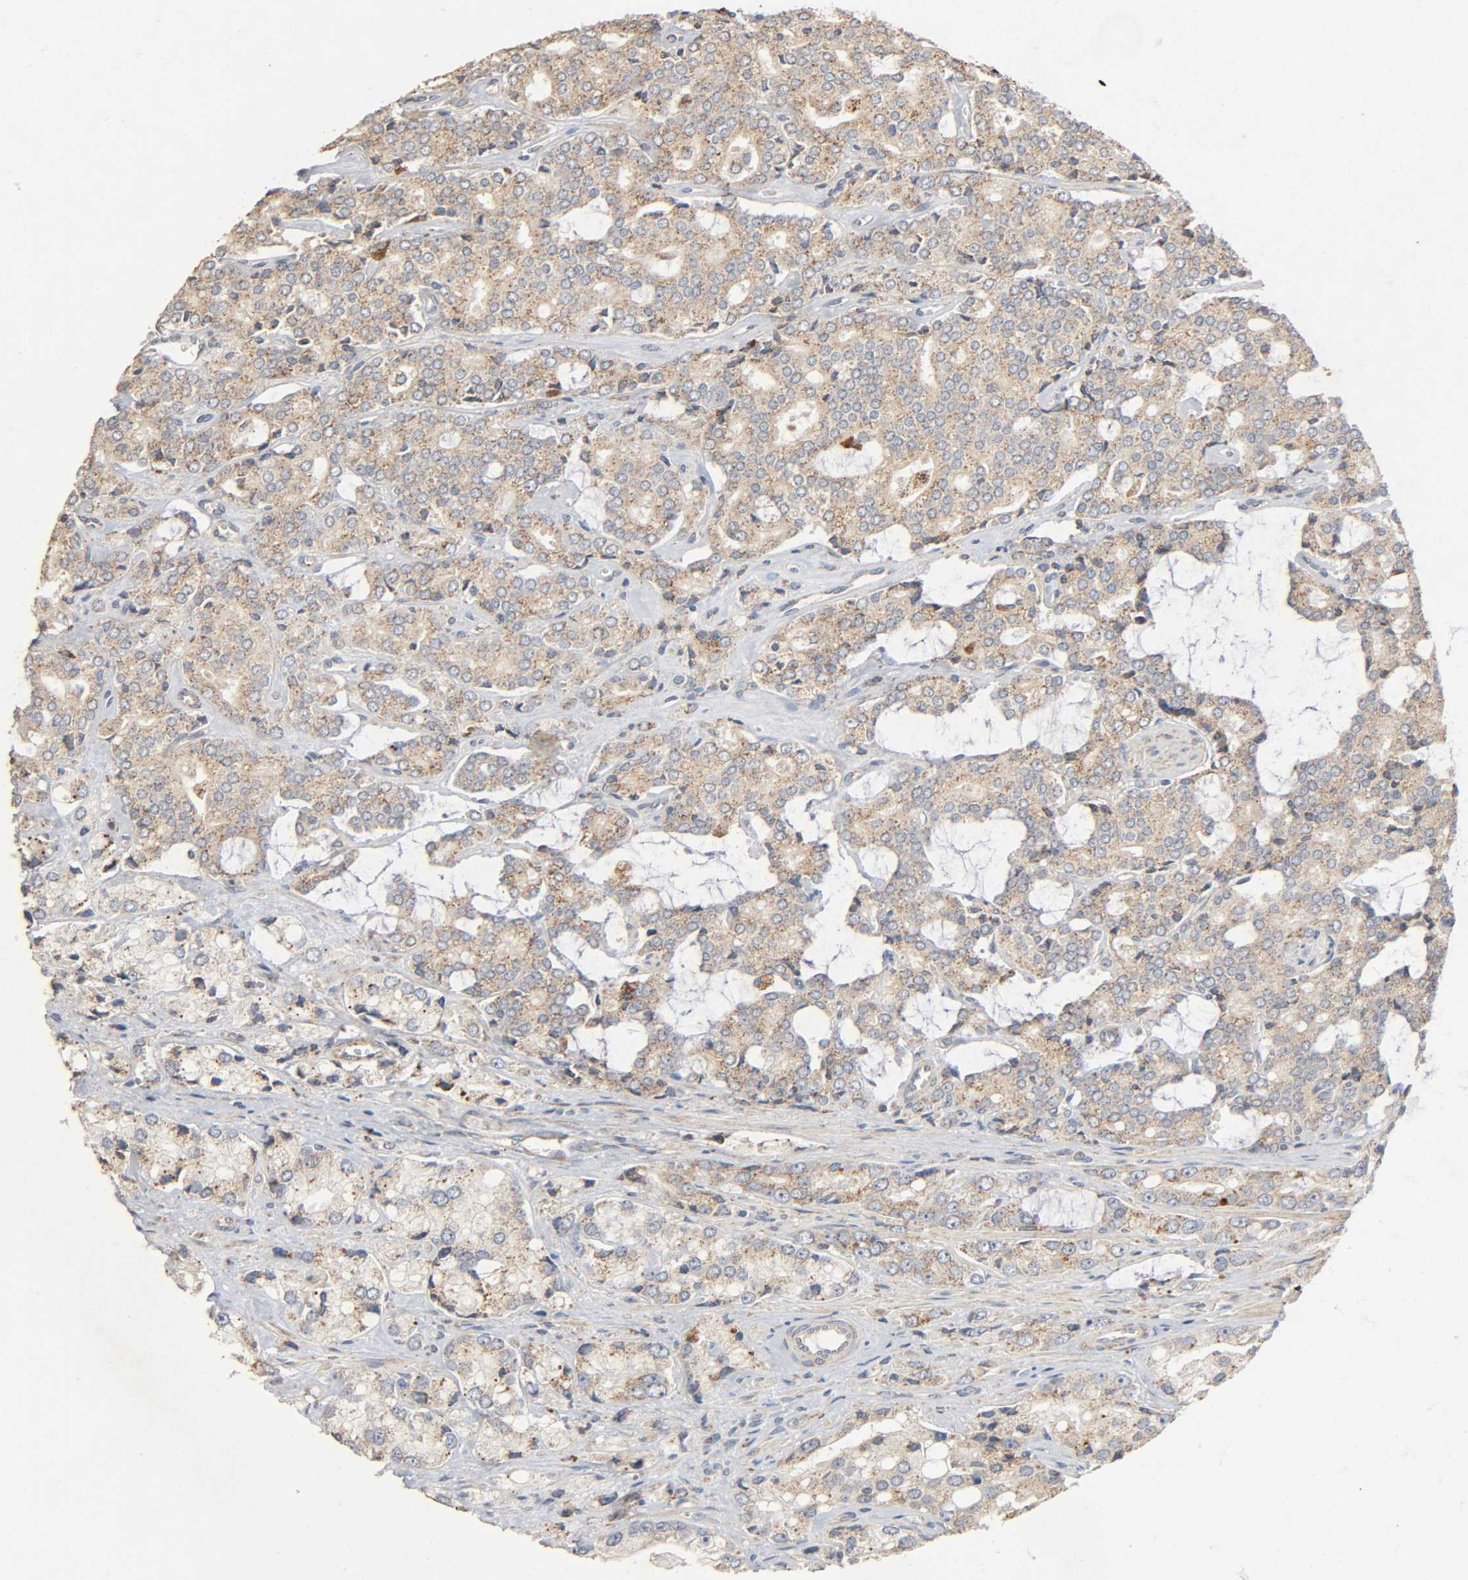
{"staining": {"intensity": "moderate", "quantity": ">75%", "location": "cytoplasmic/membranous"}, "tissue": "prostate cancer", "cell_type": "Tumor cells", "image_type": "cancer", "snomed": [{"axis": "morphology", "description": "Adenocarcinoma, High grade"}, {"axis": "topography", "description": "Prostate"}], "caption": "An immunohistochemistry (IHC) histopathology image of tumor tissue is shown. Protein staining in brown labels moderate cytoplasmic/membranous positivity in prostate cancer within tumor cells.", "gene": "NDUFS3", "patient": {"sex": "male", "age": 67}}